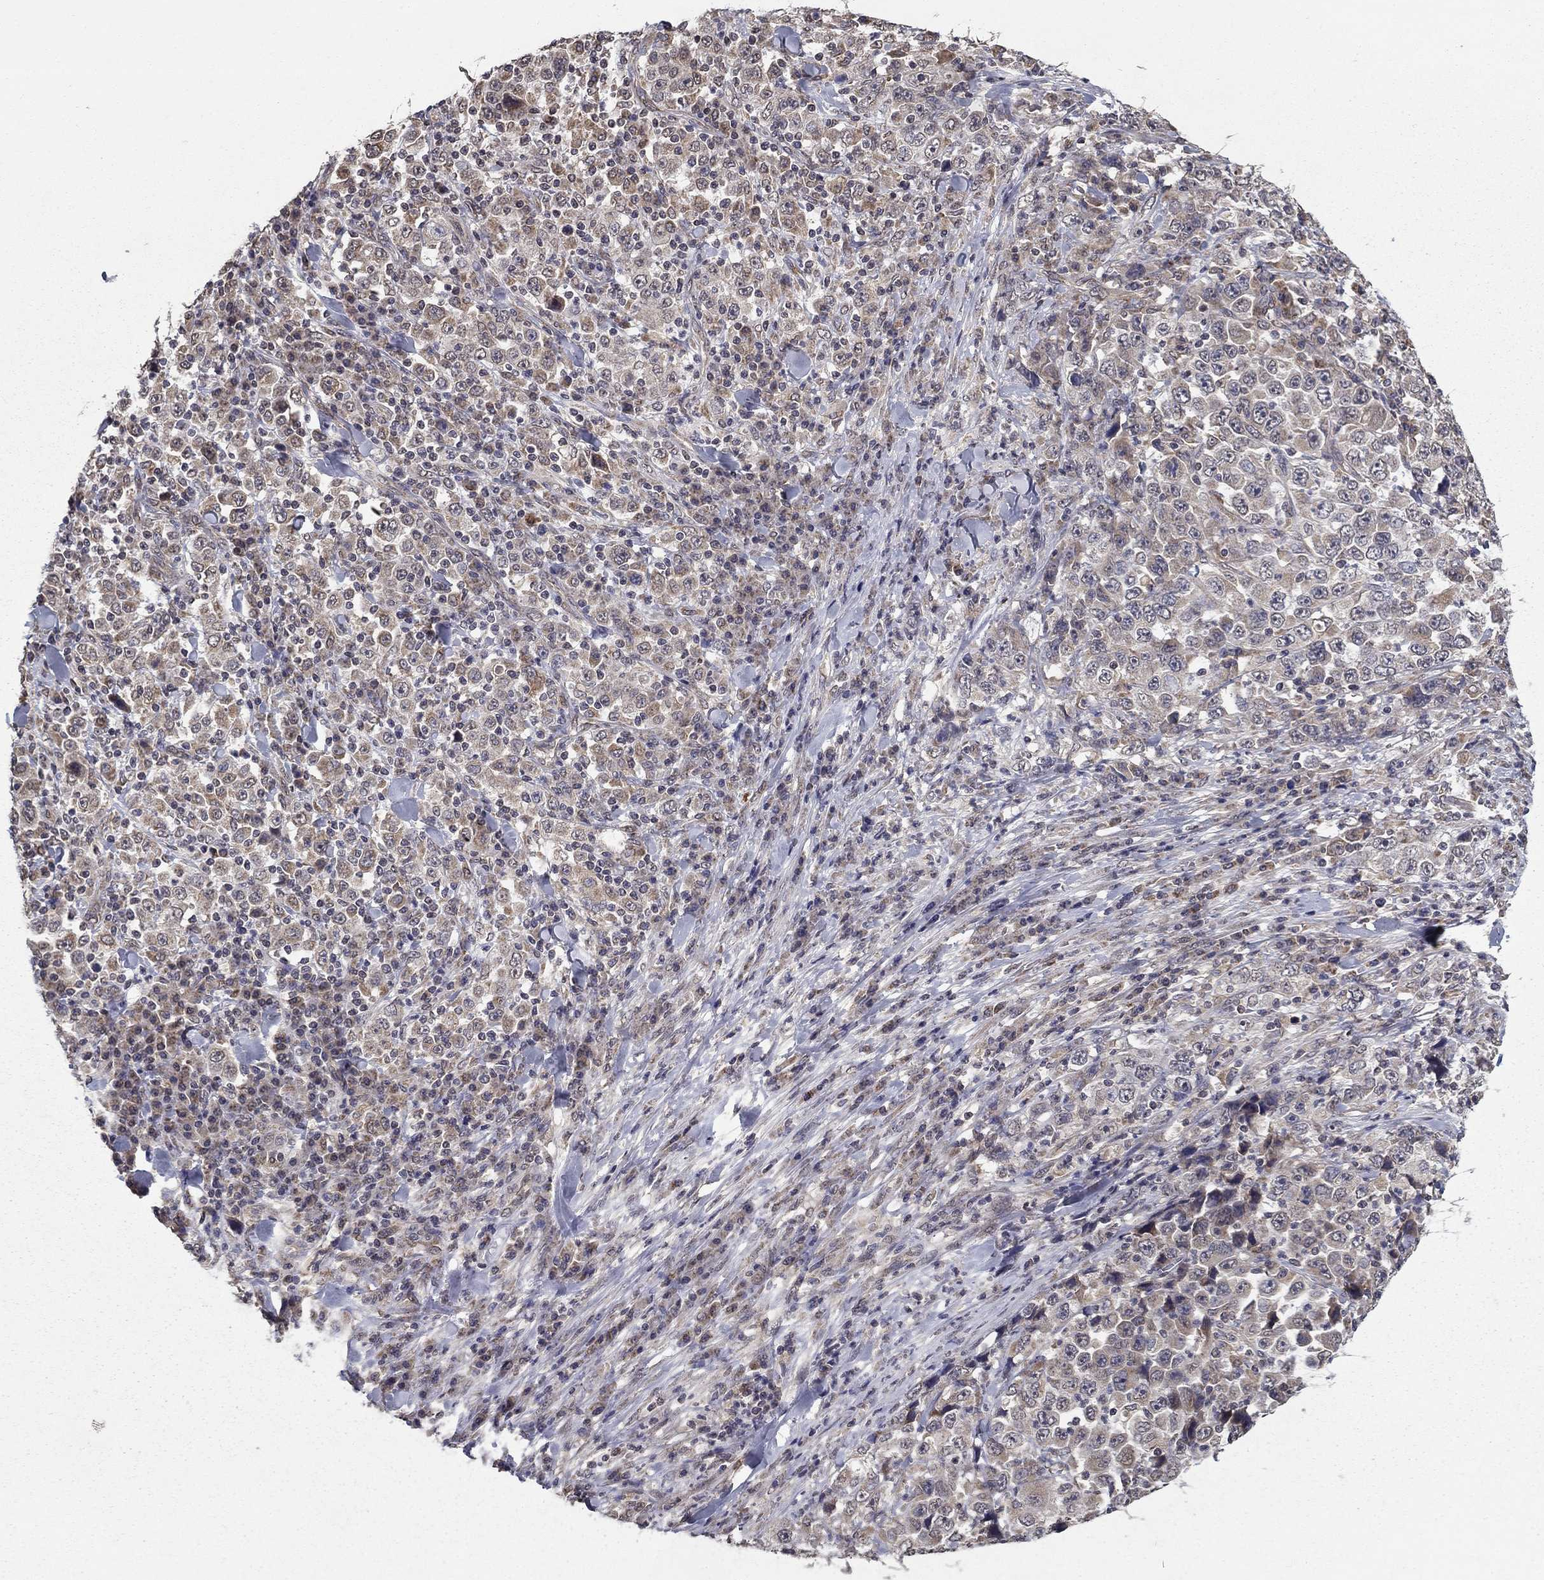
{"staining": {"intensity": "moderate", "quantity": "<25%", "location": "cytoplasmic/membranous"}, "tissue": "stomach cancer", "cell_type": "Tumor cells", "image_type": "cancer", "snomed": [{"axis": "morphology", "description": "Normal tissue, NOS"}, {"axis": "morphology", "description": "Adenocarcinoma, NOS"}, {"axis": "topography", "description": "Stomach, upper"}, {"axis": "topography", "description": "Stomach"}], "caption": "Stomach adenocarcinoma was stained to show a protein in brown. There is low levels of moderate cytoplasmic/membranous positivity in approximately <25% of tumor cells. Immunohistochemistry stains the protein of interest in brown and the nuclei are stained blue.", "gene": "SLC2A13", "patient": {"sex": "male", "age": 59}}